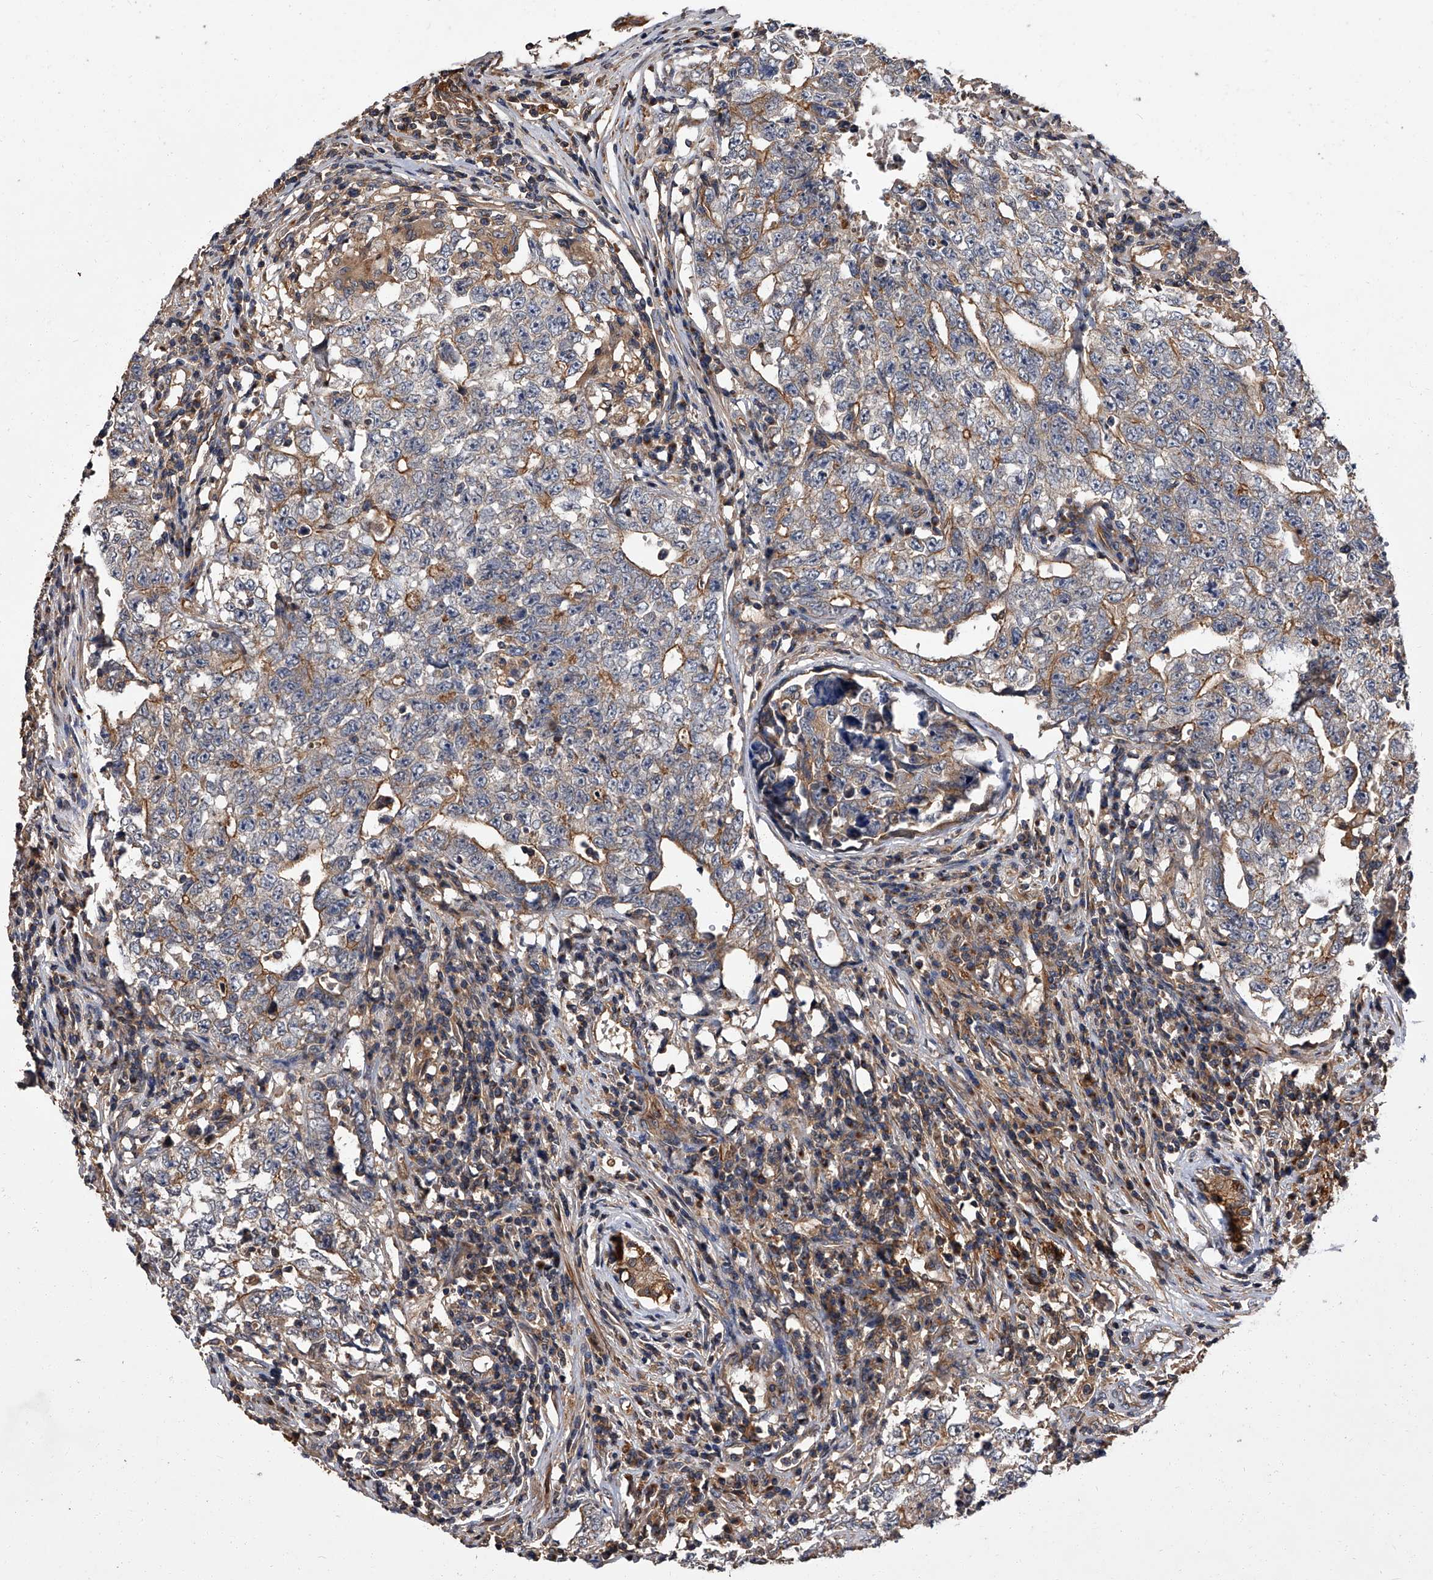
{"staining": {"intensity": "weak", "quantity": "25%-75%", "location": "cytoplasmic/membranous"}, "tissue": "testis cancer", "cell_type": "Tumor cells", "image_type": "cancer", "snomed": [{"axis": "morphology", "description": "Carcinoma, Embryonal, NOS"}, {"axis": "topography", "description": "Testis"}], "caption": "Immunohistochemical staining of testis cancer (embryonal carcinoma) demonstrates weak cytoplasmic/membranous protein expression in about 25%-75% of tumor cells.", "gene": "STK36", "patient": {"sex": "male", "age": 26}}